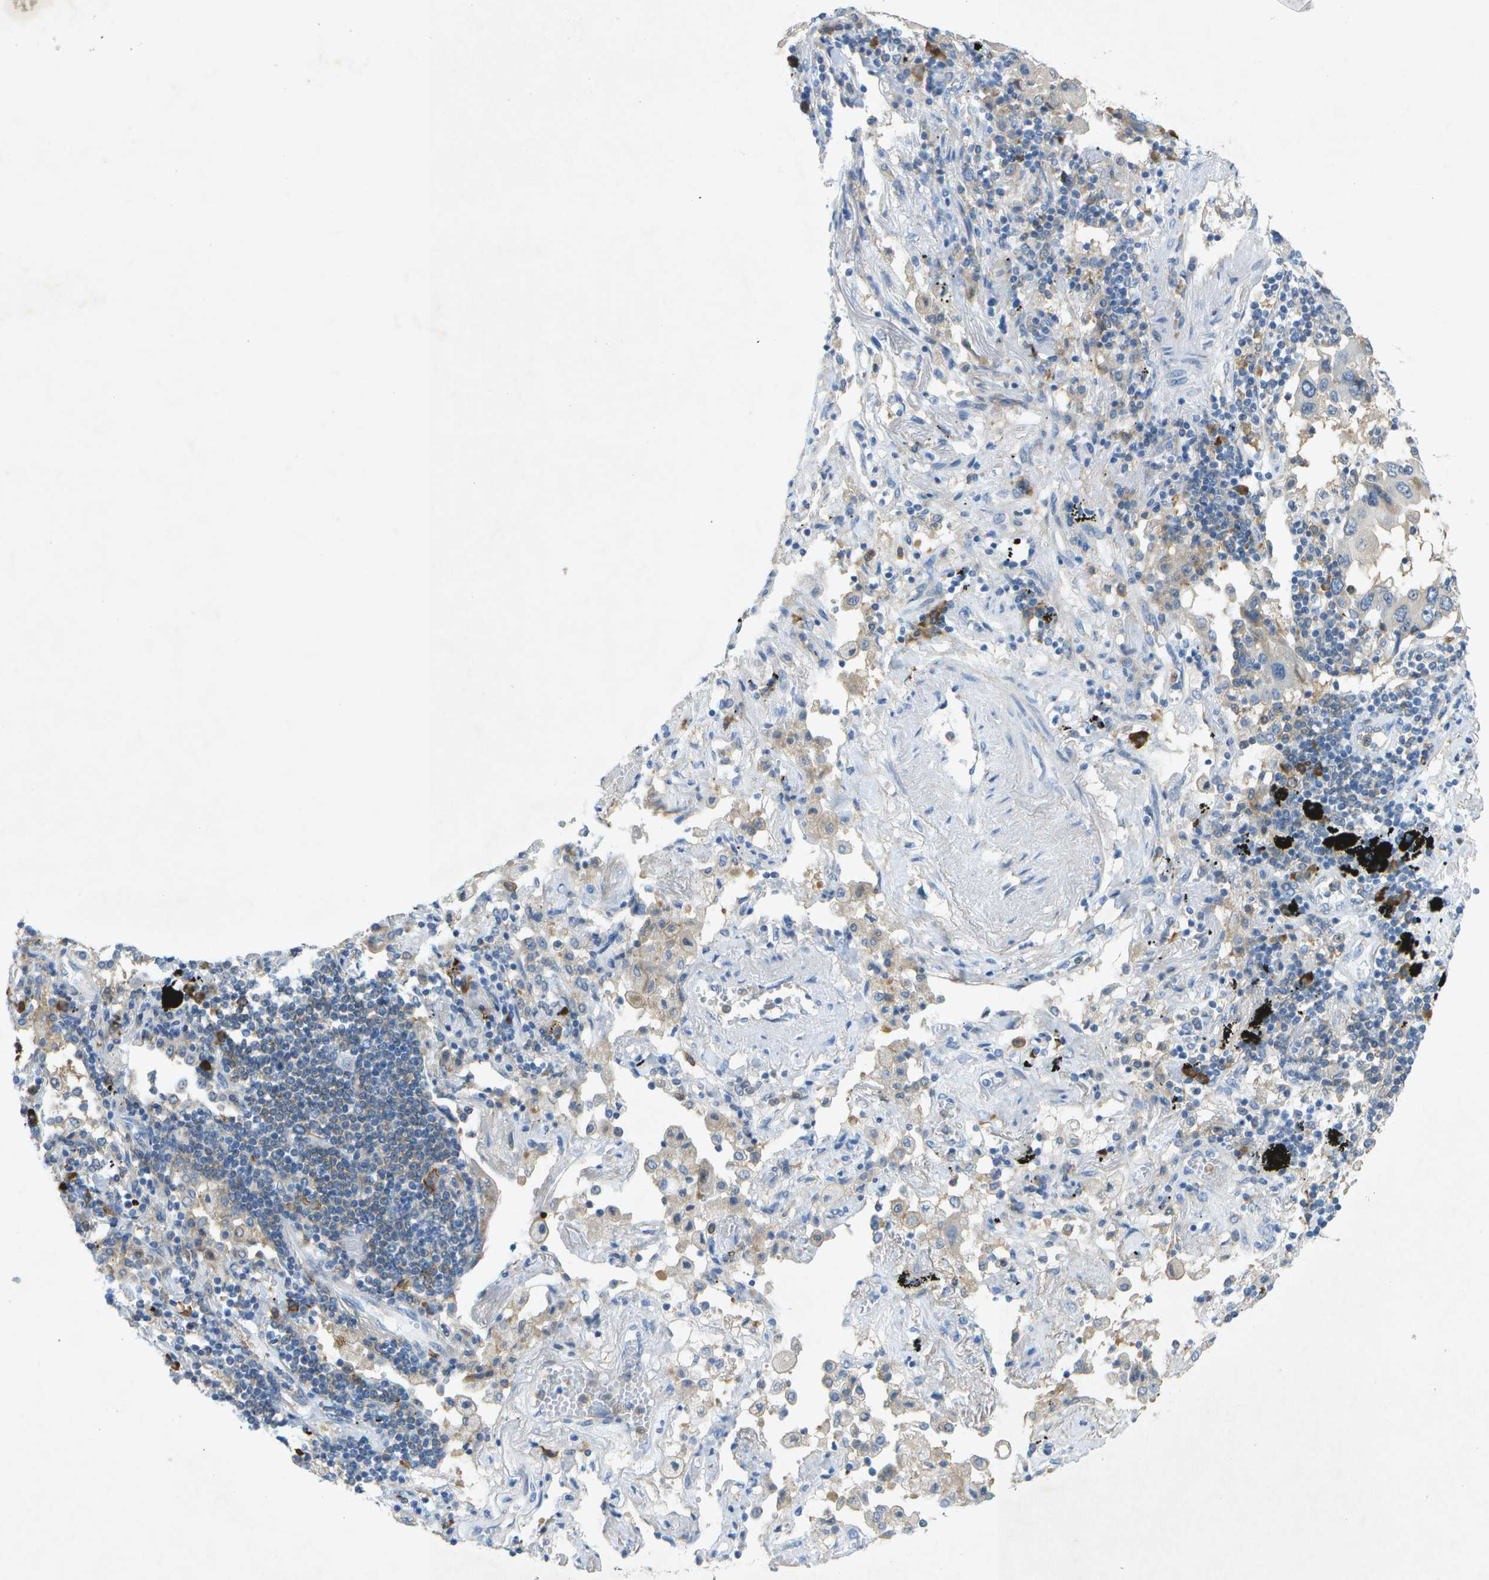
{"staining": {"intensity": "weak", "quantity": "<25%", "location": "cytoplasmic/membranous"}, "tissue": "lung cancer", "cell_type": "Tumor cells", "image_type": "cancer", "snomed": [{"axis": "morphology", "description": "Adenocarcinoma, NOS"}, {"axis": "topography", "description": "Lung"}], "caption": "Immunohistochemical staining of lung cancer (adenocarcinoma) displays no significant expression in tumor cells. (DAB (3,3'-diaminobenzidine) immunohistochemistry with hematoxylin counter stain).", "gene": "WNK2", "patient": {"sex": "female", "age": 65}}